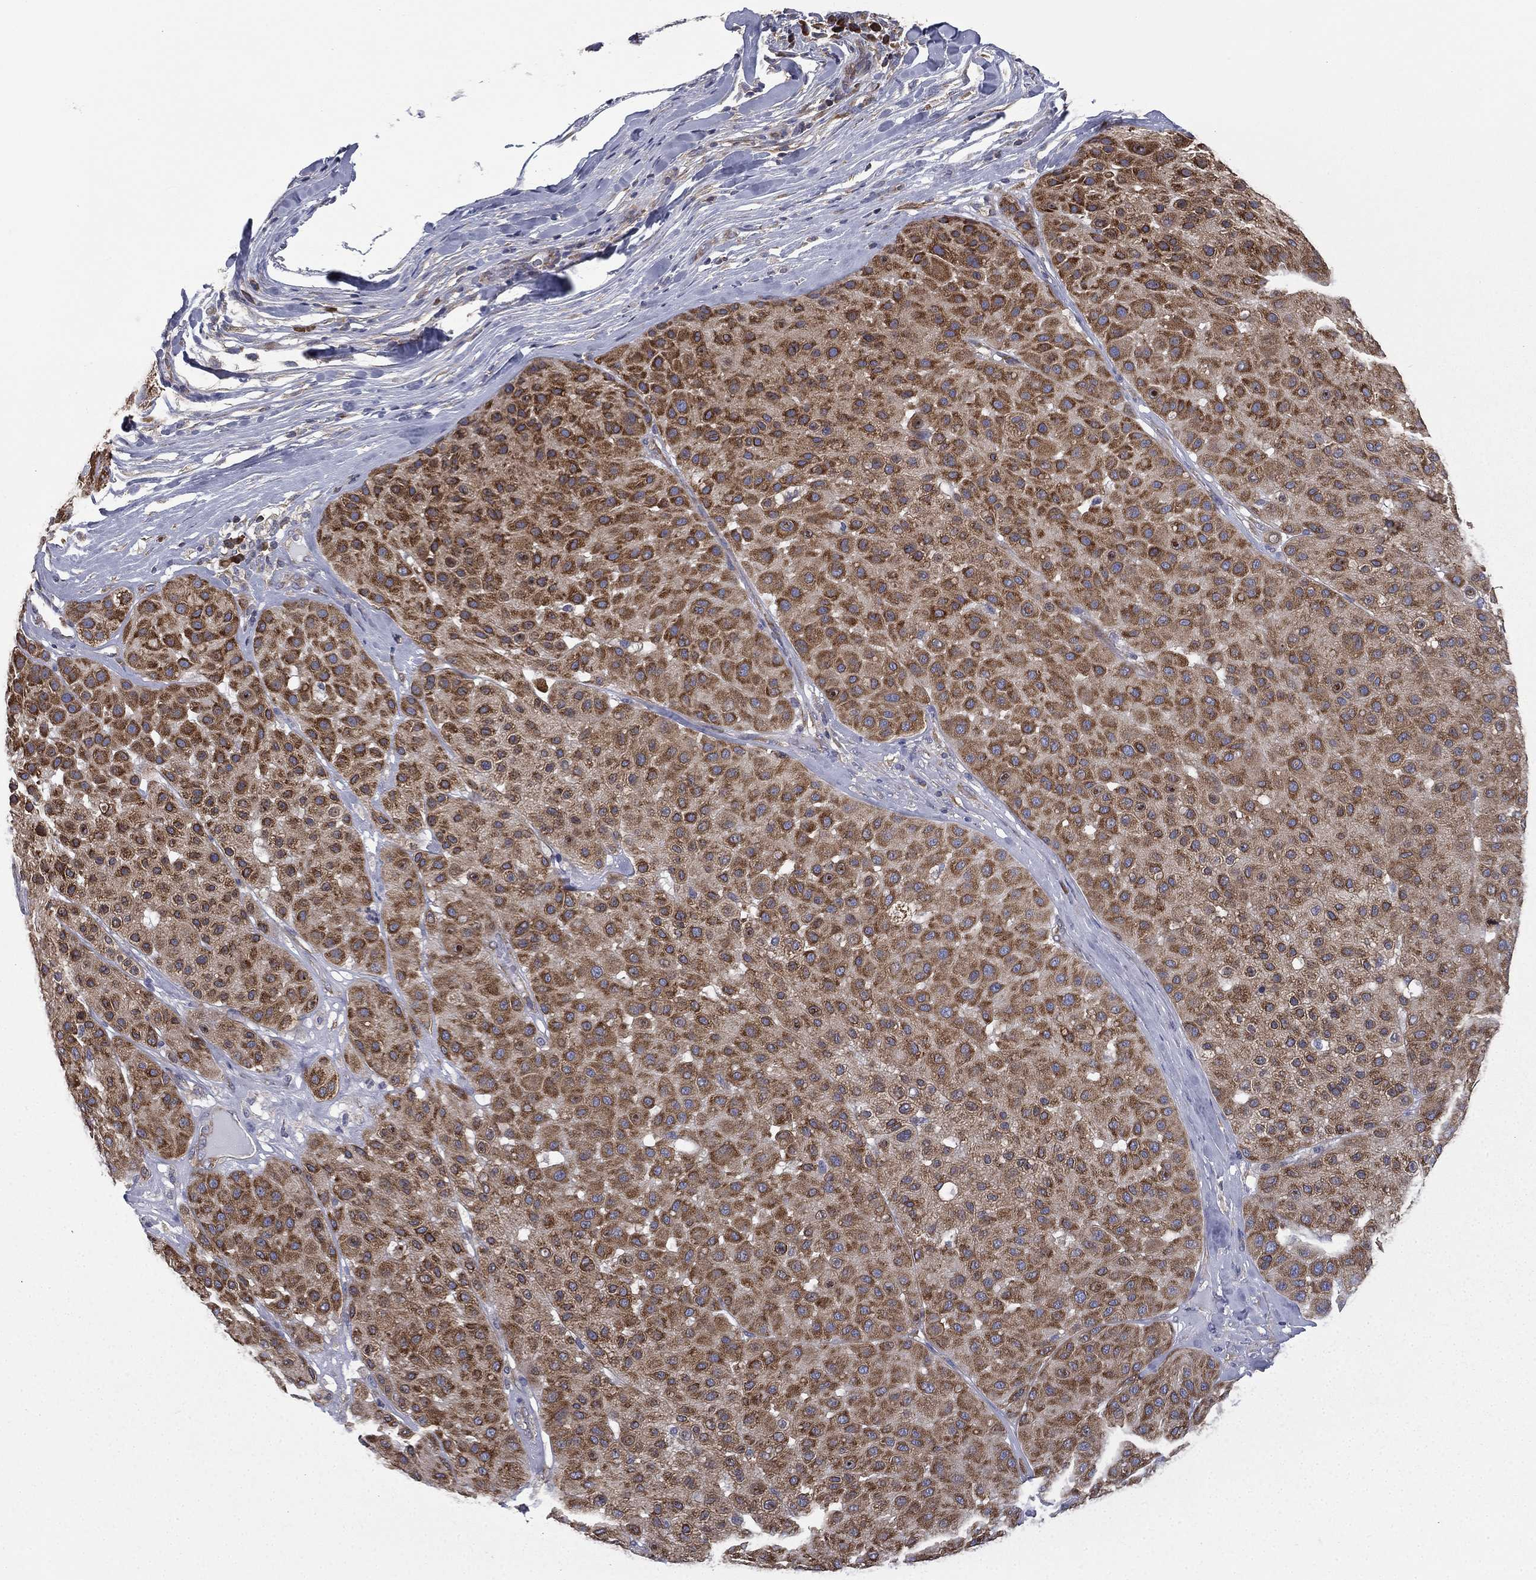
{"staining": {"intensity": "strong", "quantity": "25%-75%", "location": "cytoplasmic/membranous"}, "tissue": "melanoma", "cell_type": "Tumor cells", "image_type": "cancer", "snomed": [{"axis": "morphology", "description": "Malignant melanoma, Metastatic site"}, {"axis": "topography", "description": "Smooth muscle"}], "caption": "Immunohistochemistry (IHC) of melanoma displays high levels of strong cytoplasmic/membranous staining in approximately 25%-75% of tumor cells.", "gene": "FARSA", "patient": {"sex": "male", "age": 41}}